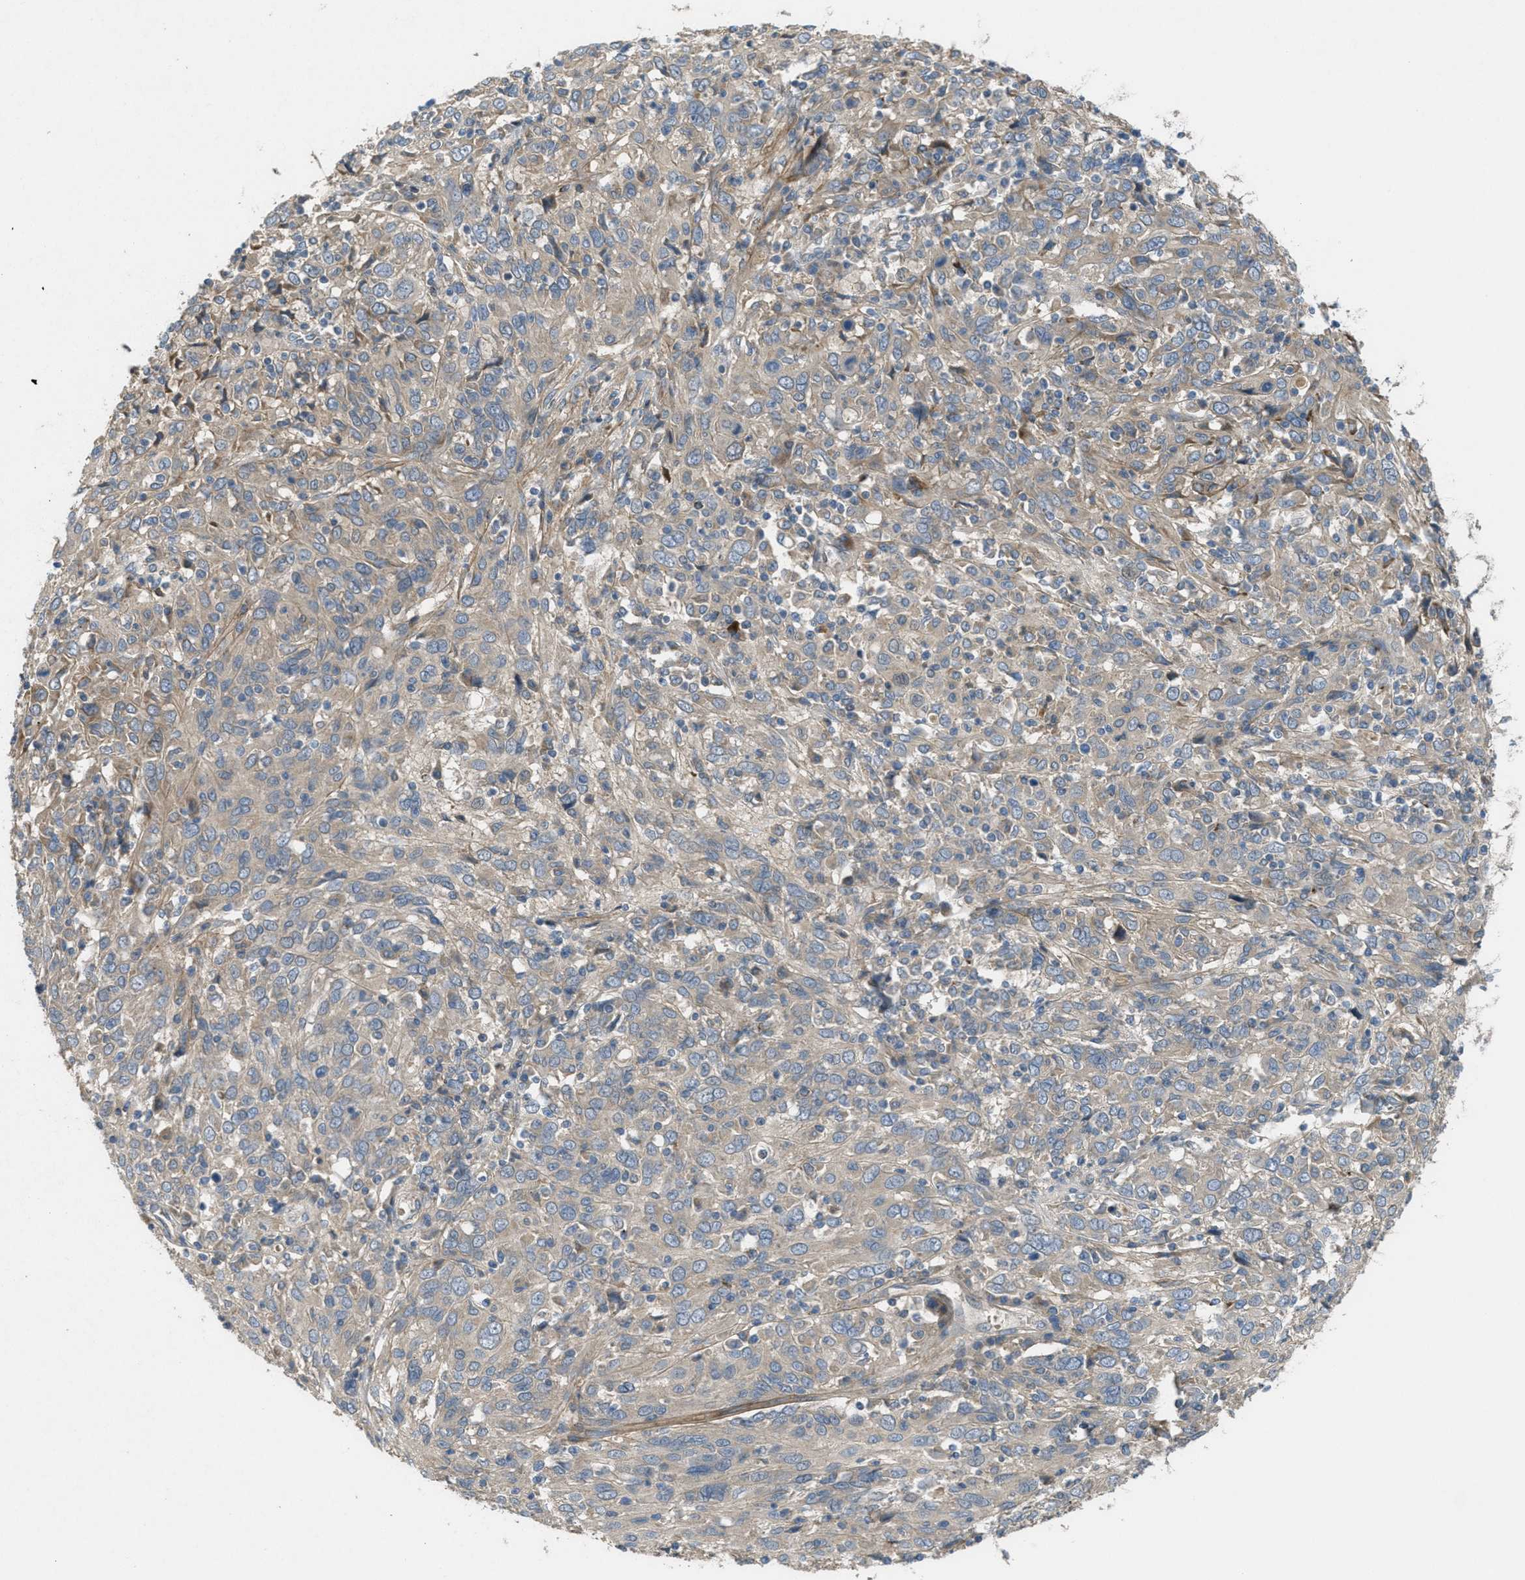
{"staining": {"intensity": "weak", "quantity": "<25%", "location": "cytoplasmic/membranous"}, "tissue": "cervical cancer", "cell_type": "Tumor cells", "image_type": "cancer", "snomed": [{"axis": "morphology", "description": "Squamous cell carcinoma, NOS"}, {"axis": "topography", "description": "Cervix"}], "caption": "Cervical squamous cell carcinoma stained for a protein using immunohistochemistry demonstrates no staining tumor cells.", "gene": "ADCY6", "patient": {"sex": "female", "age": 46}}